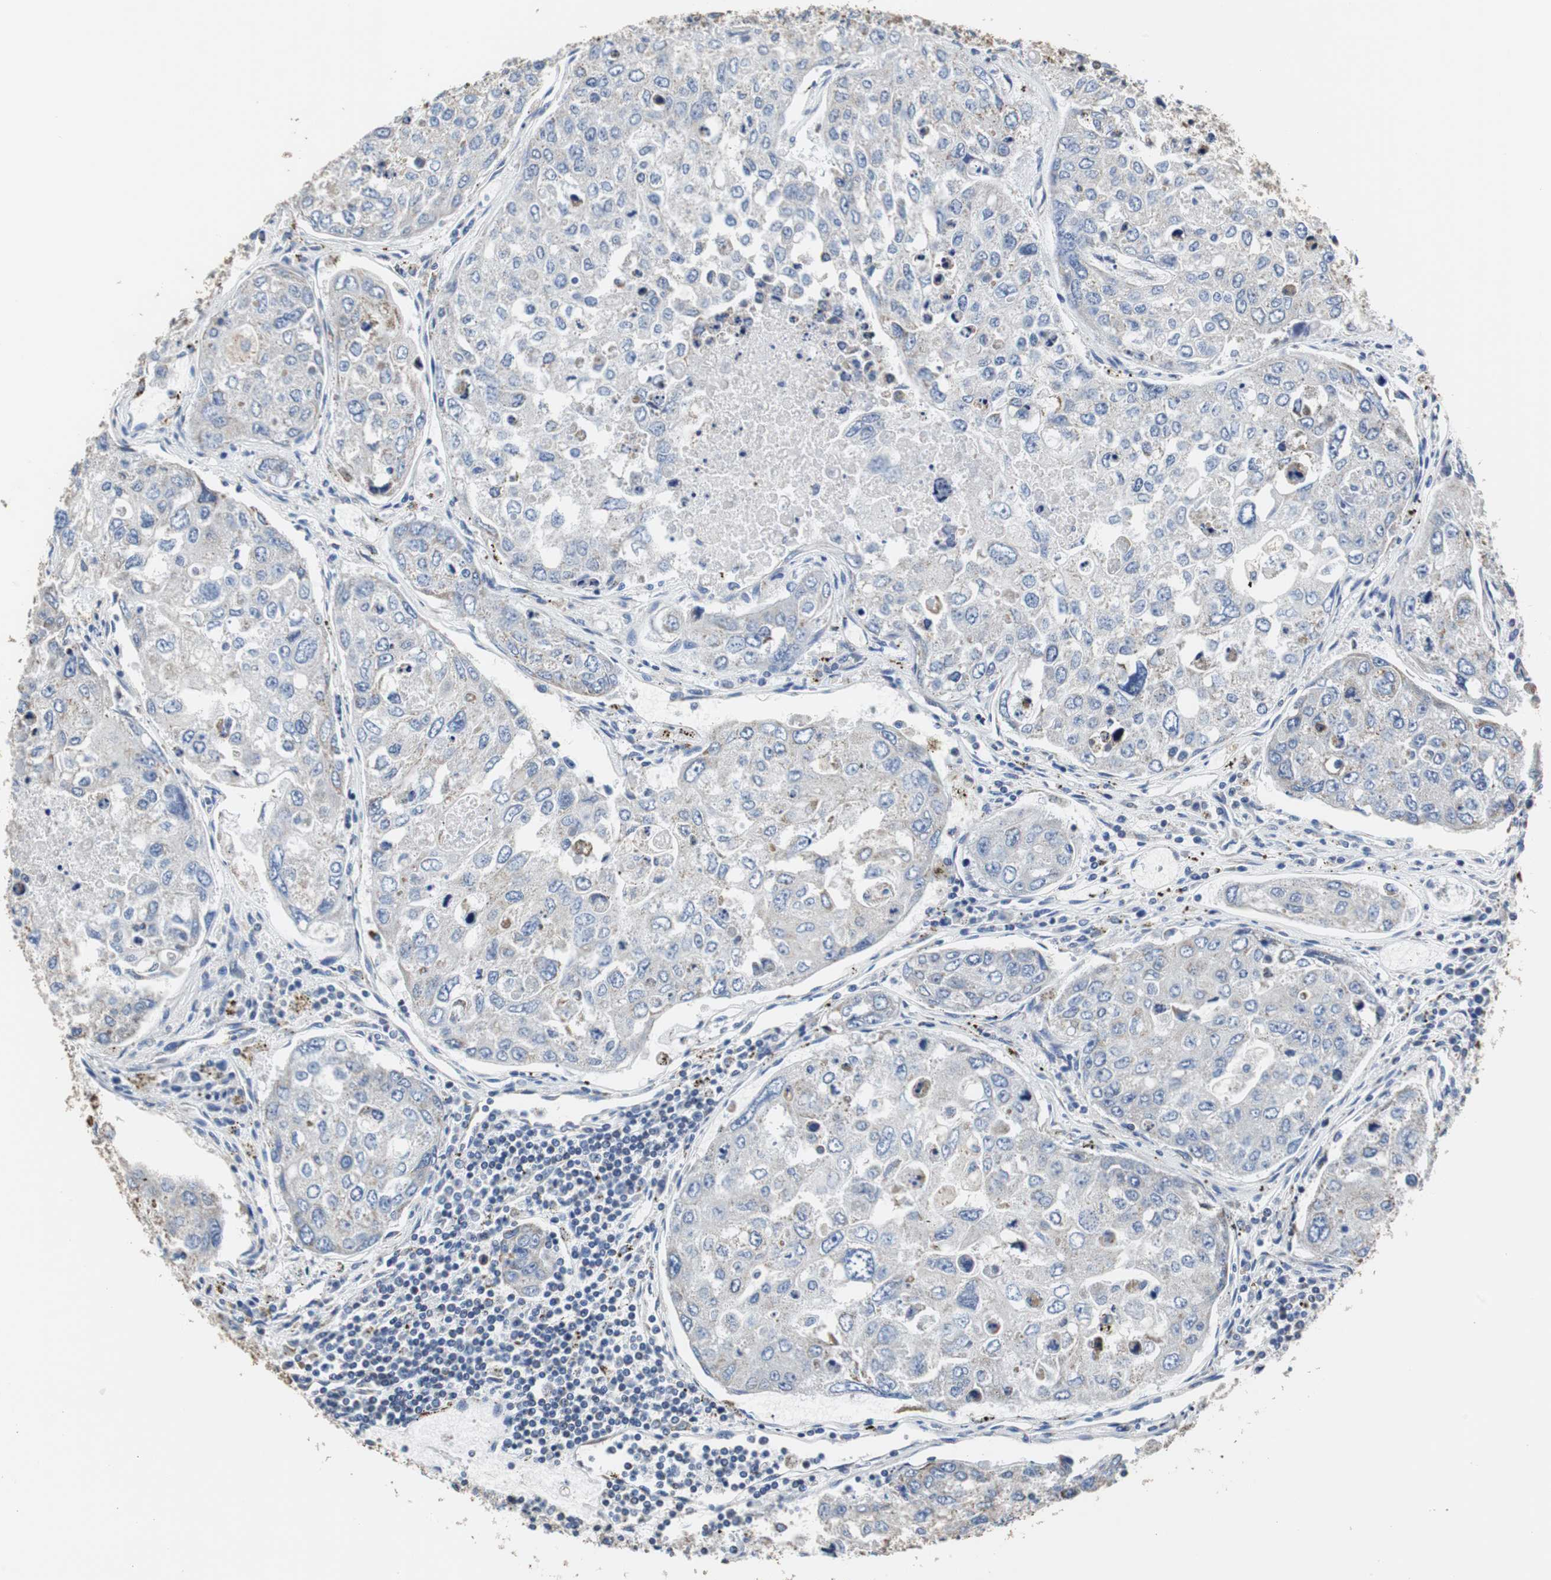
{"staining": {"intensity": "negative", "quantity": "none", "location": "none"}, "tissue": "urothelial cancer", "cell_type": "Tumor cells", "image_type": "cancer", "snomed": [{"axis": "morphology", "description": "Urothelial carcinoma, High grade"}, {"axis": "topography", "description": "Lymph node"}, {"axis": "topography", "description": "Urinary bladder"}], "caption": "A photomicrograph of human urothelial cancer is negative for staining in tumor cells.", "gene": "PCK1", "patient": {"sex": "male", "age": 51}}